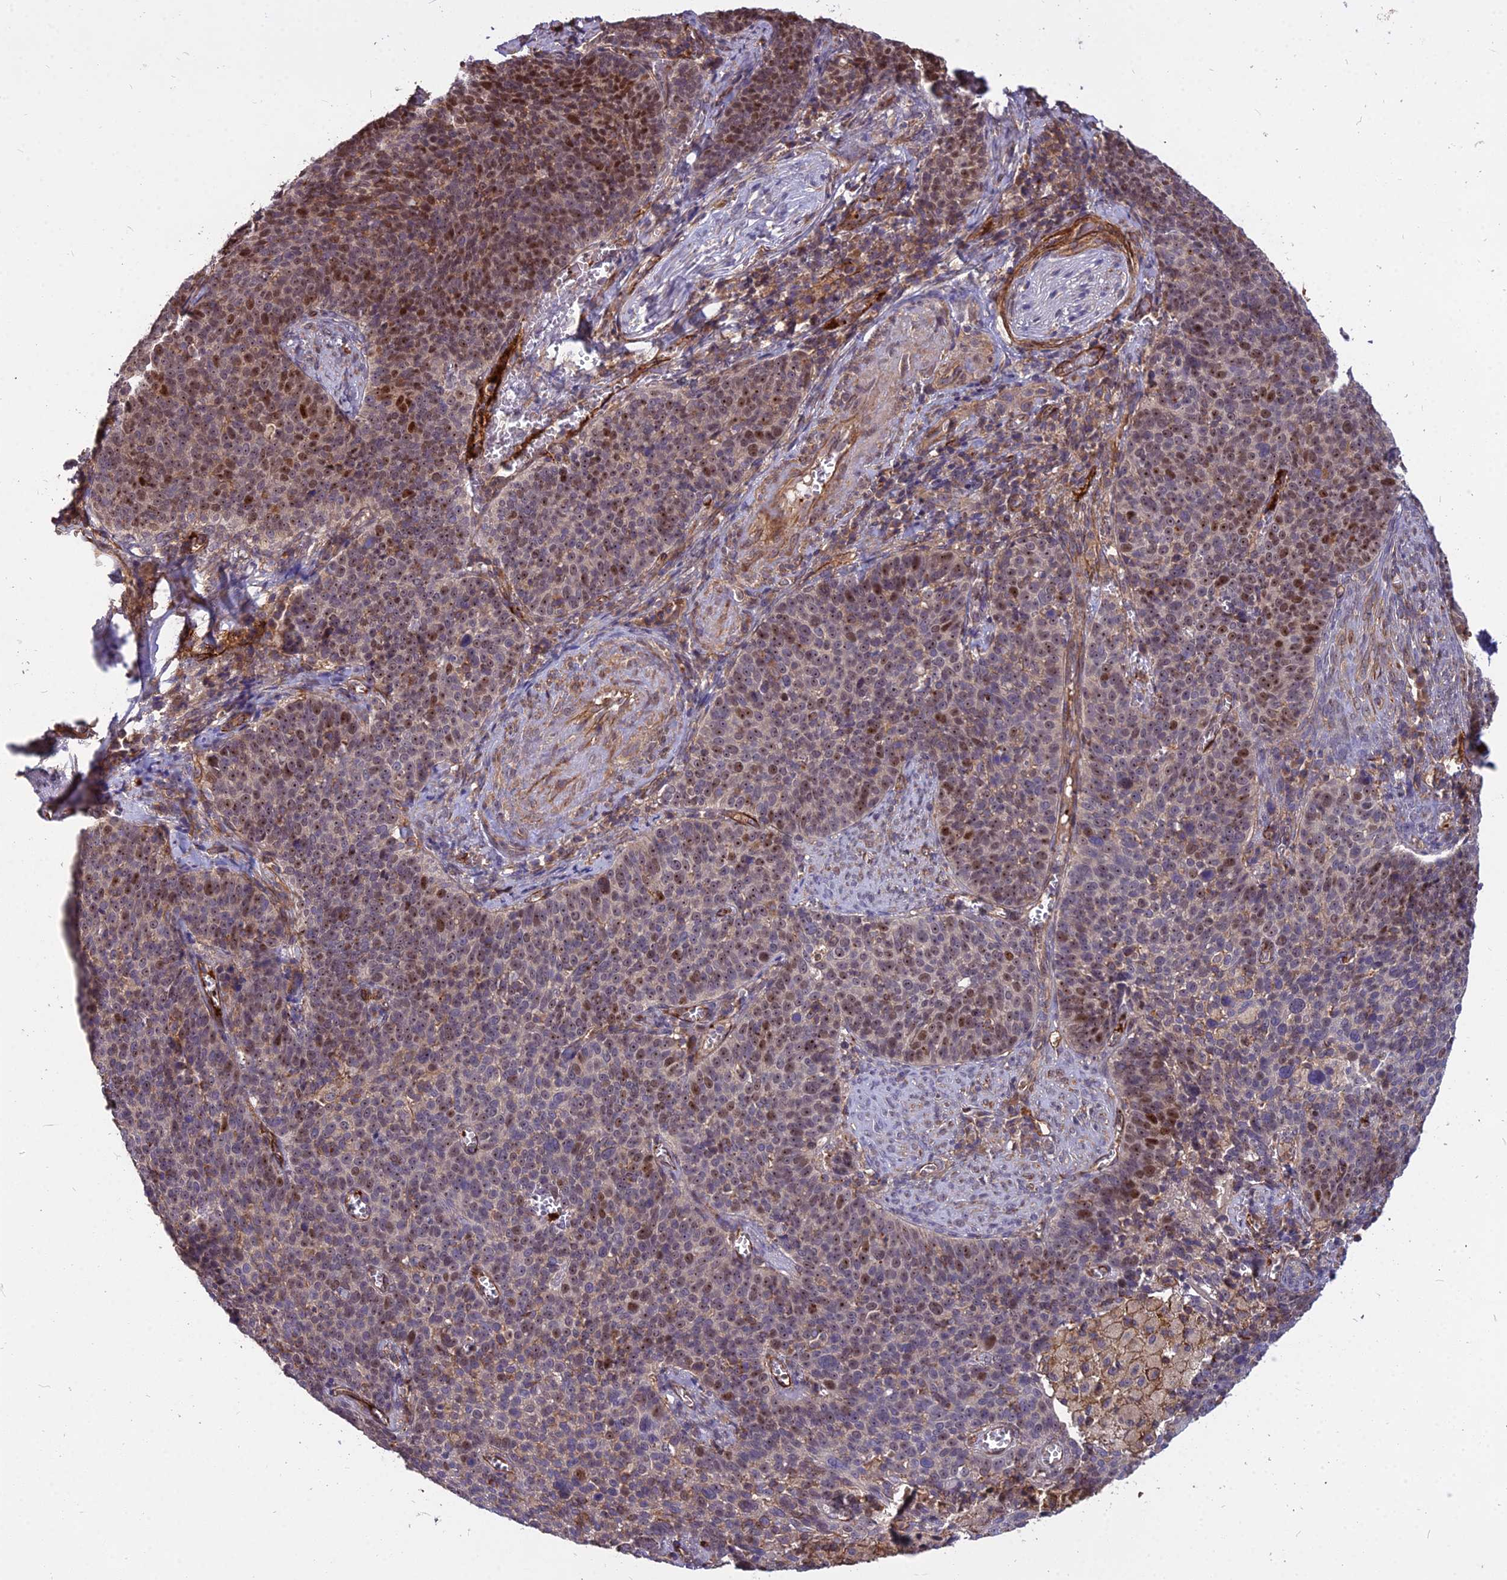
{"staining": {"intensity": "strong", "quantity": "25%-75%", "location": "nuclear"}, "tissue": "cervical cancer", "cell_type": "Tumor cells", "image_type": "cancer", "snomed": [{"axis": "morphology", "description": "Normal tissue, NOS"}, {"axis": "morphology", "description": "Squamous cell carcinoma, NOS"}, {"axis": "topography", "description": "Cervix"}], "caption": "DAB immunohistochemical staining of human cervical squamous cell carcinoma reveals strong nuclear protein expression in approximately 25%-75% of tumor cells.", "gene": "TCEA3", "patient": {"sex": "female", "age": 39}}